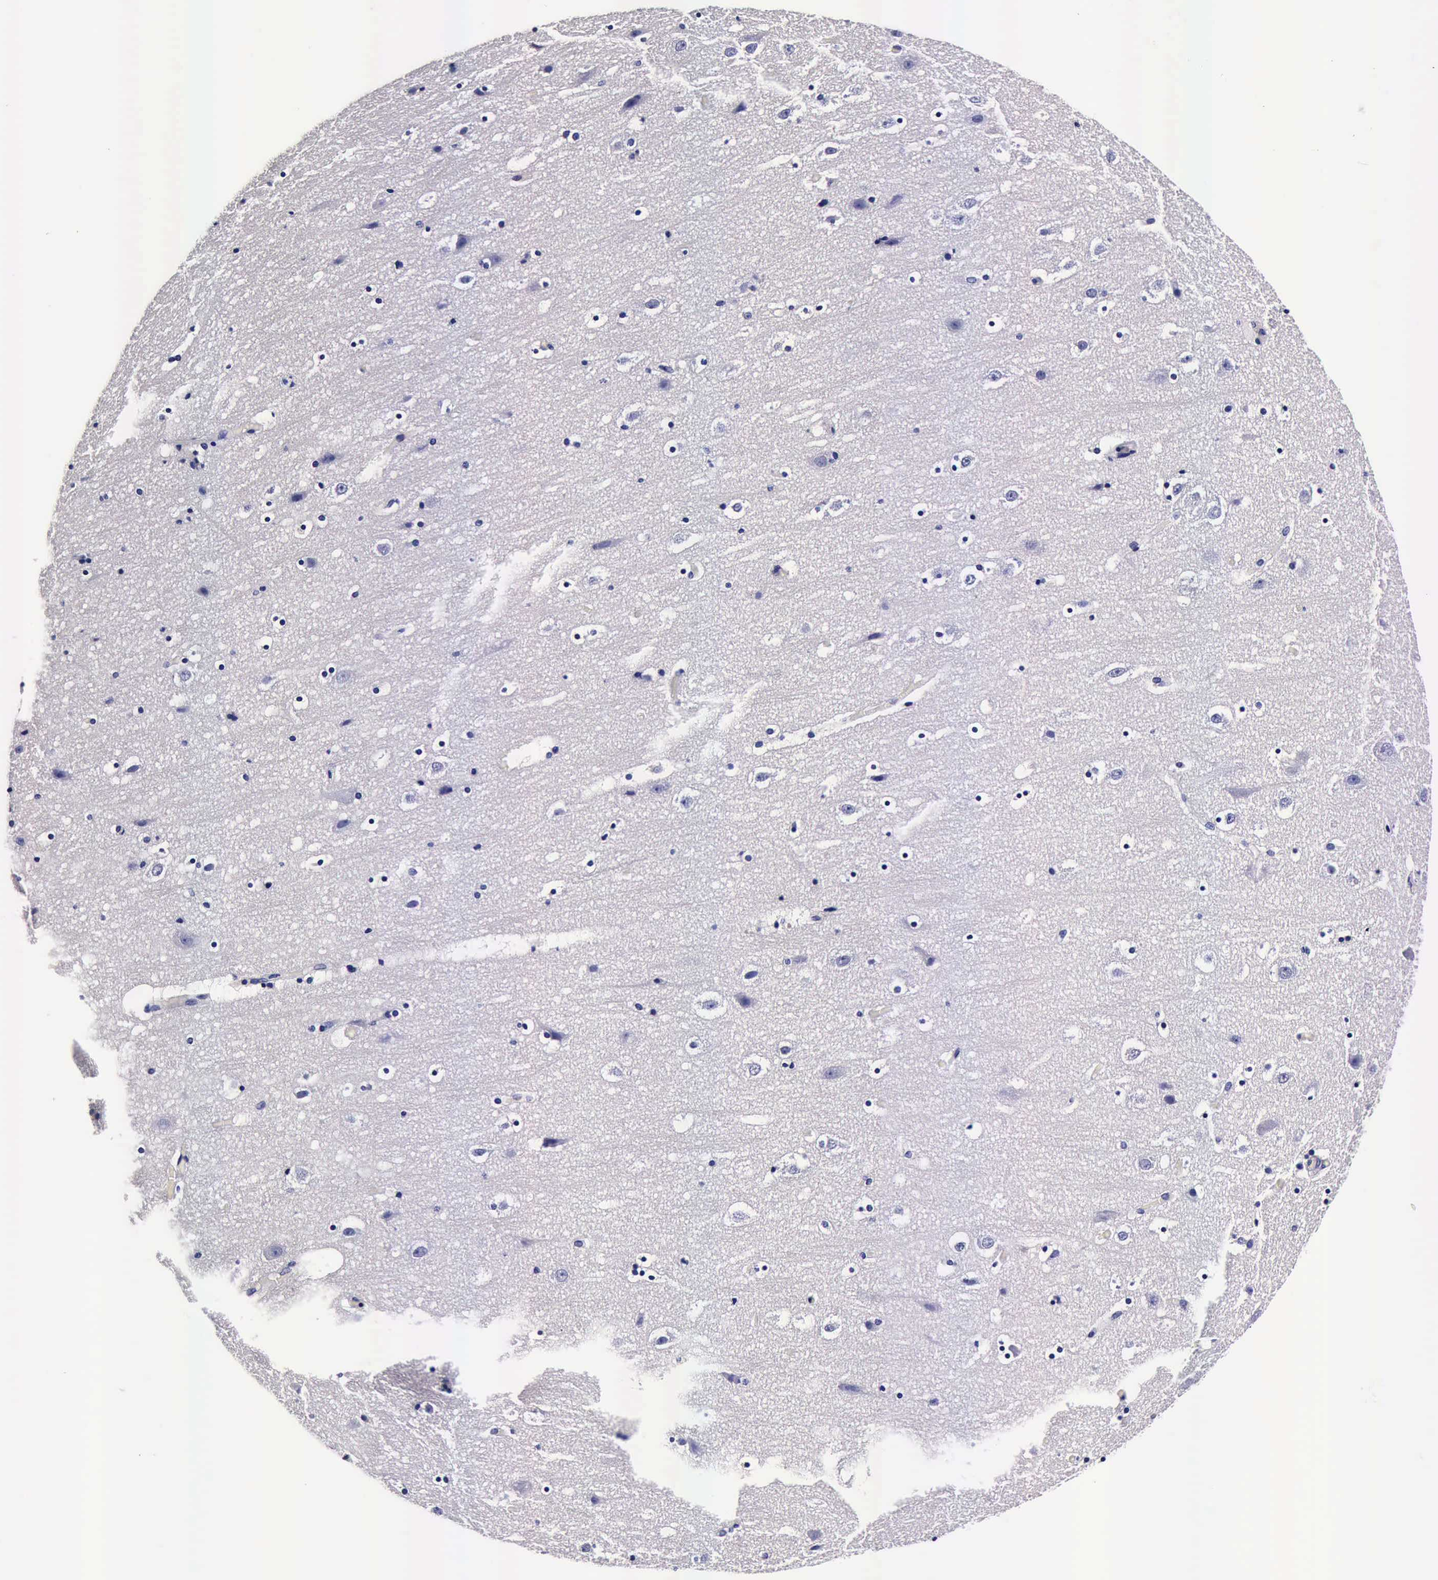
{"staining": {"intensity": "negative", "quantity": "none", "location": "none"}, "tissue": "cerebral cortex", "cell_type": "Endothelial cells", "image_type": "normal", "snomed": [{"axis": "morphology", "description": "Normal tissue, NOS"}, {"axis": "topography", "description": "Cerebral cortex"}], "caption": "DAB immunohistochemical staining of benign human cerebral cortex exhibits no significant positivity in endothelial cells. The staining was performed using DAB (3,3'-diaminobenzidine) to visualize the protein expression in brown, while the nuclei were stained in blue with hematoxylin (Magnification: 20x).", "gene": "IAPP", "patient": {"sex": "male", "age": 45}}